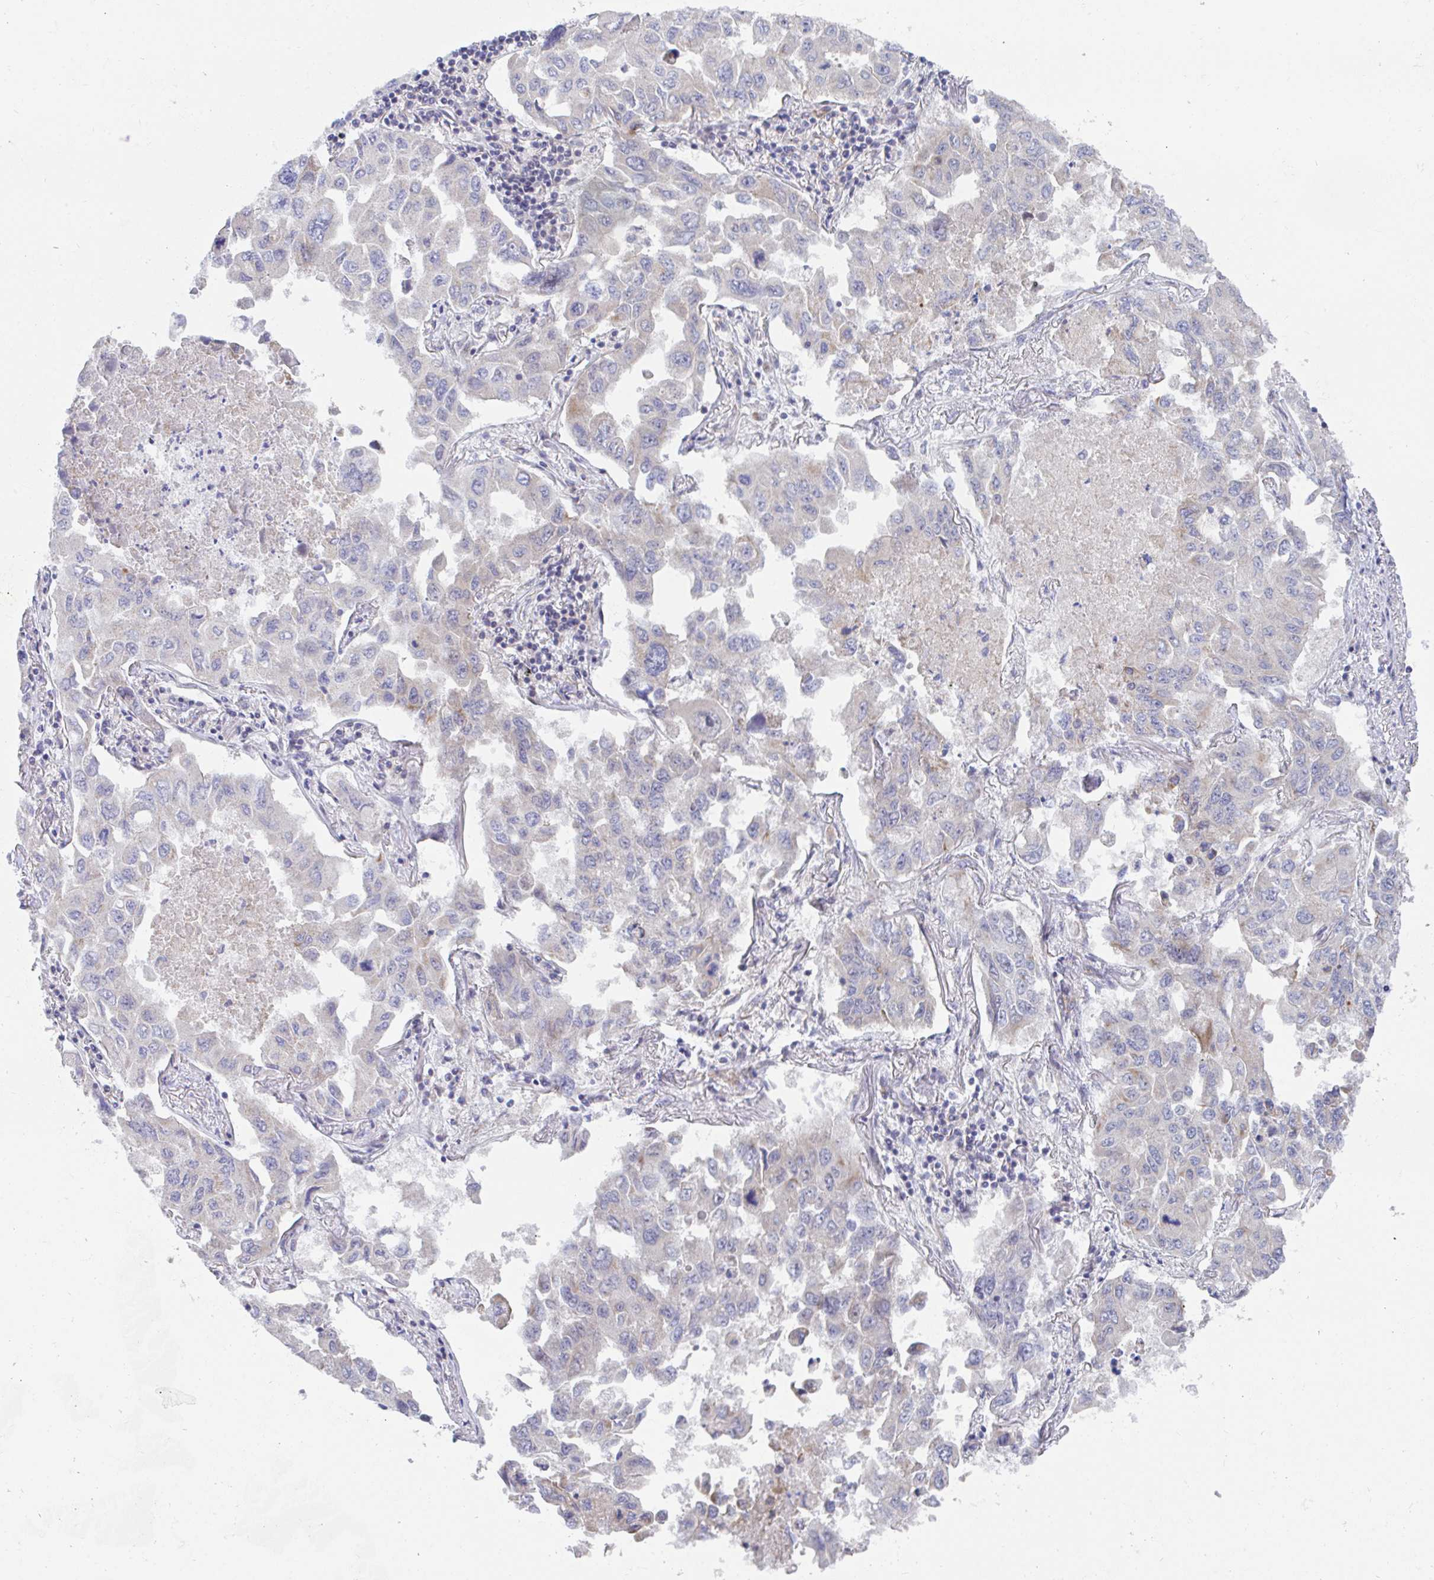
{"staining": {"intensity": "negative", "quantity": "none", "location": "none"}, "tissue": "lung cancer", "cell_type": "Tumor cells", "image_type": "cancer", "snomed": [{"axis": "morphology", "description": "Adenocarcinoma, NOS"}, {"axis": "topography", "description": "Lung"}], "caption": "High magnification brightfield microscopy of adenocarcinoma (lung) stained with DAB (brown) and counterstained with hematoxylin (blue): tumor cells show no significant staining.", "gene": "EIF1AD", "patient": {"sex": "male", "age": 64}}